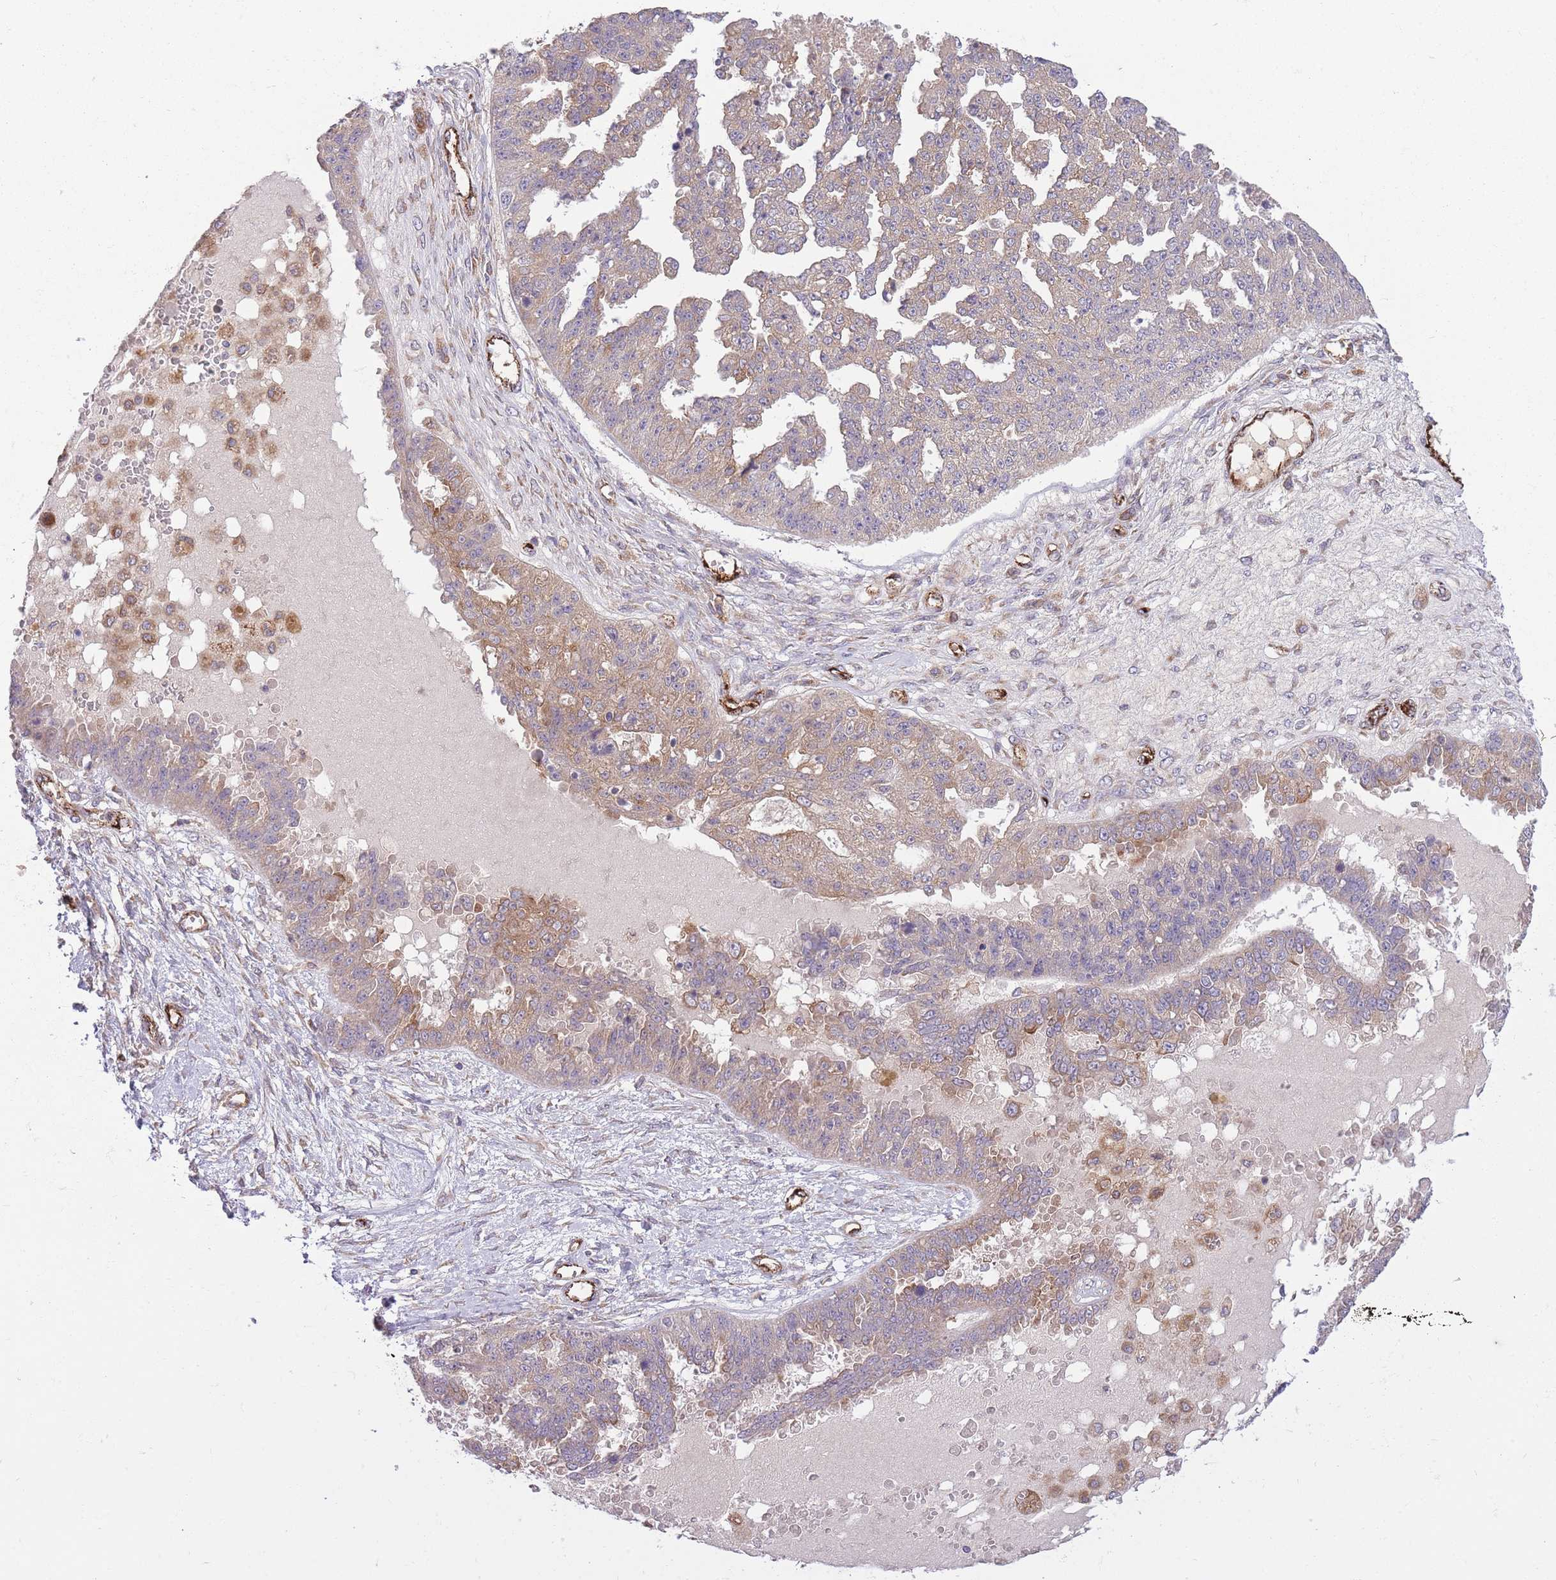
{"staining": {"intensity": "weak", "quantity": "<25%", "location": "cytoplasmic/membranous"}, "tissue": "ovarian cancer", "cell_type": "Tumor cells", "image_type": "cancer", "snomed": [{"axis": "morphology", "description": "Cystadenocarcinoma, serous, NOS"}, {"axis": "topography", "description": "Ovary"}], "caption": "Photomicrograph shows no significant protein expression in tumor cells of ovarian serous cystadenocarcinoma. The staining was performed using DAB to visualize the protein expression in brown, while the nuclei were stained in blue with hematoxylin (Magnification: 20x).", "gene": "CISH", "patient": {"sex": "female", "age": 58}}